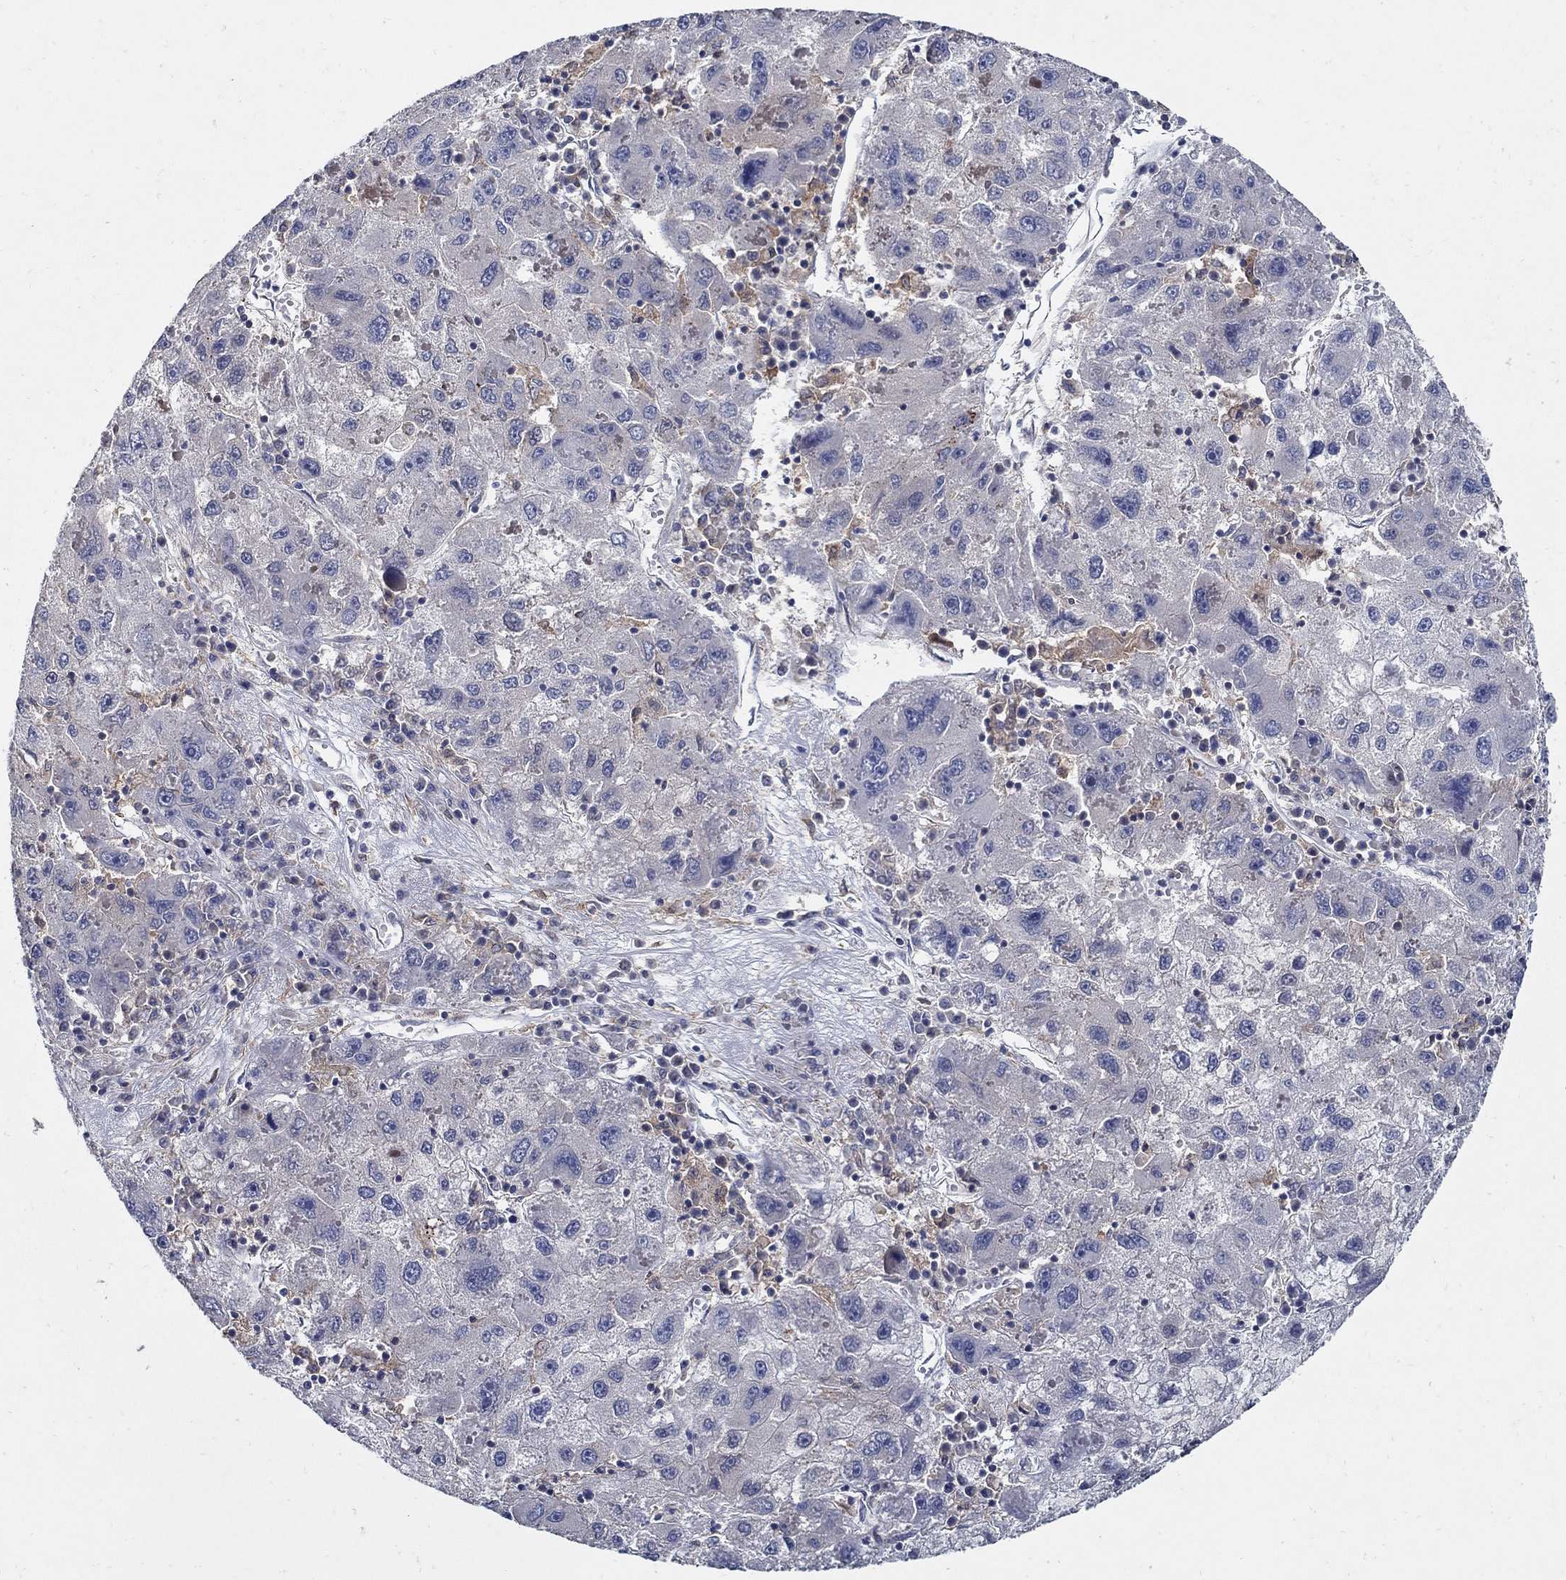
{"staining": {"intensity": "negative", "quantity": "none", "location": "none"}, "tissue": "liver cancer", "cell_type": "Tumor cells", "image_type": "cancer", "snomed": [{"axis": "morphology", "description": "Carcinoma, Hepatocellular, NOS"}, {"axis": "topography", "description": "Liver"}], "caption": "The photomicrograph reveals no significant expression in tumor cells of hepatocellular carcinoma (liver). The staining was performed using DAB (3,3'-diaminobenzidine) to visualize the protein expression in brown, while the nuclei were stained in blue with hematoxylin (Magnification: 20x).", "gene": "MTHFR", "patient": {"sex": "male", "age": 75}}